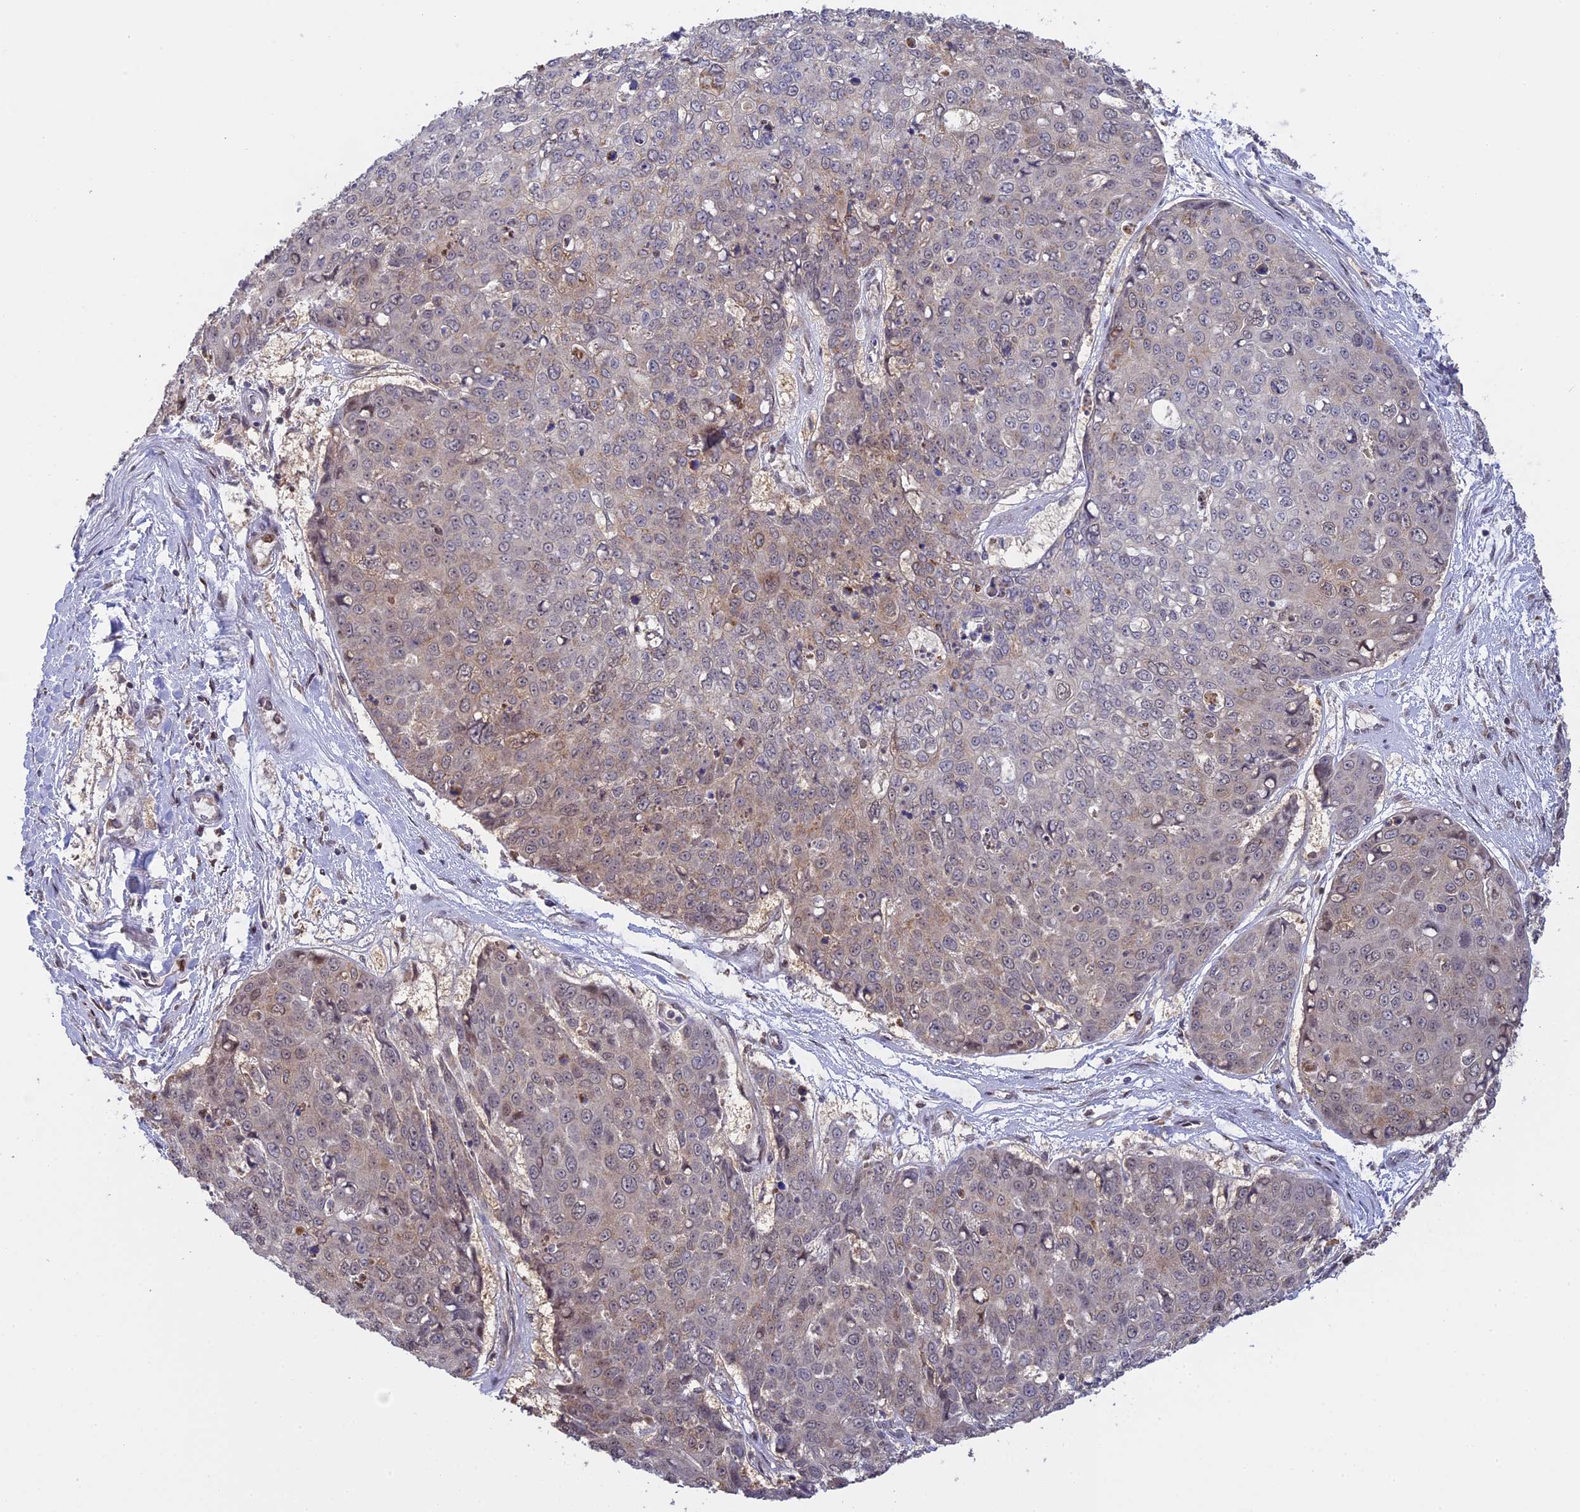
{"staining": {"intensity": "weak", "quantity": "<25%", "location": "cytoplasmic/membranous"}, "tissue": "skin cancer", "cell_type": "Tumor cells", "image_type": "cancer", "snomed": [{"axis": "morphology", "description": "Squamous cell carcinoma, NOS"}, {"axis": "topography", "description": "Skin"}], "caption": "Image shows no protein expression in tumor cells of skin squamous cell carcinoma tissue. (Immunohistochemistry, brightfield microscopy, high magnification).", "gene": "GSKIP", "patient": {"sex": "female", "age": 44}}